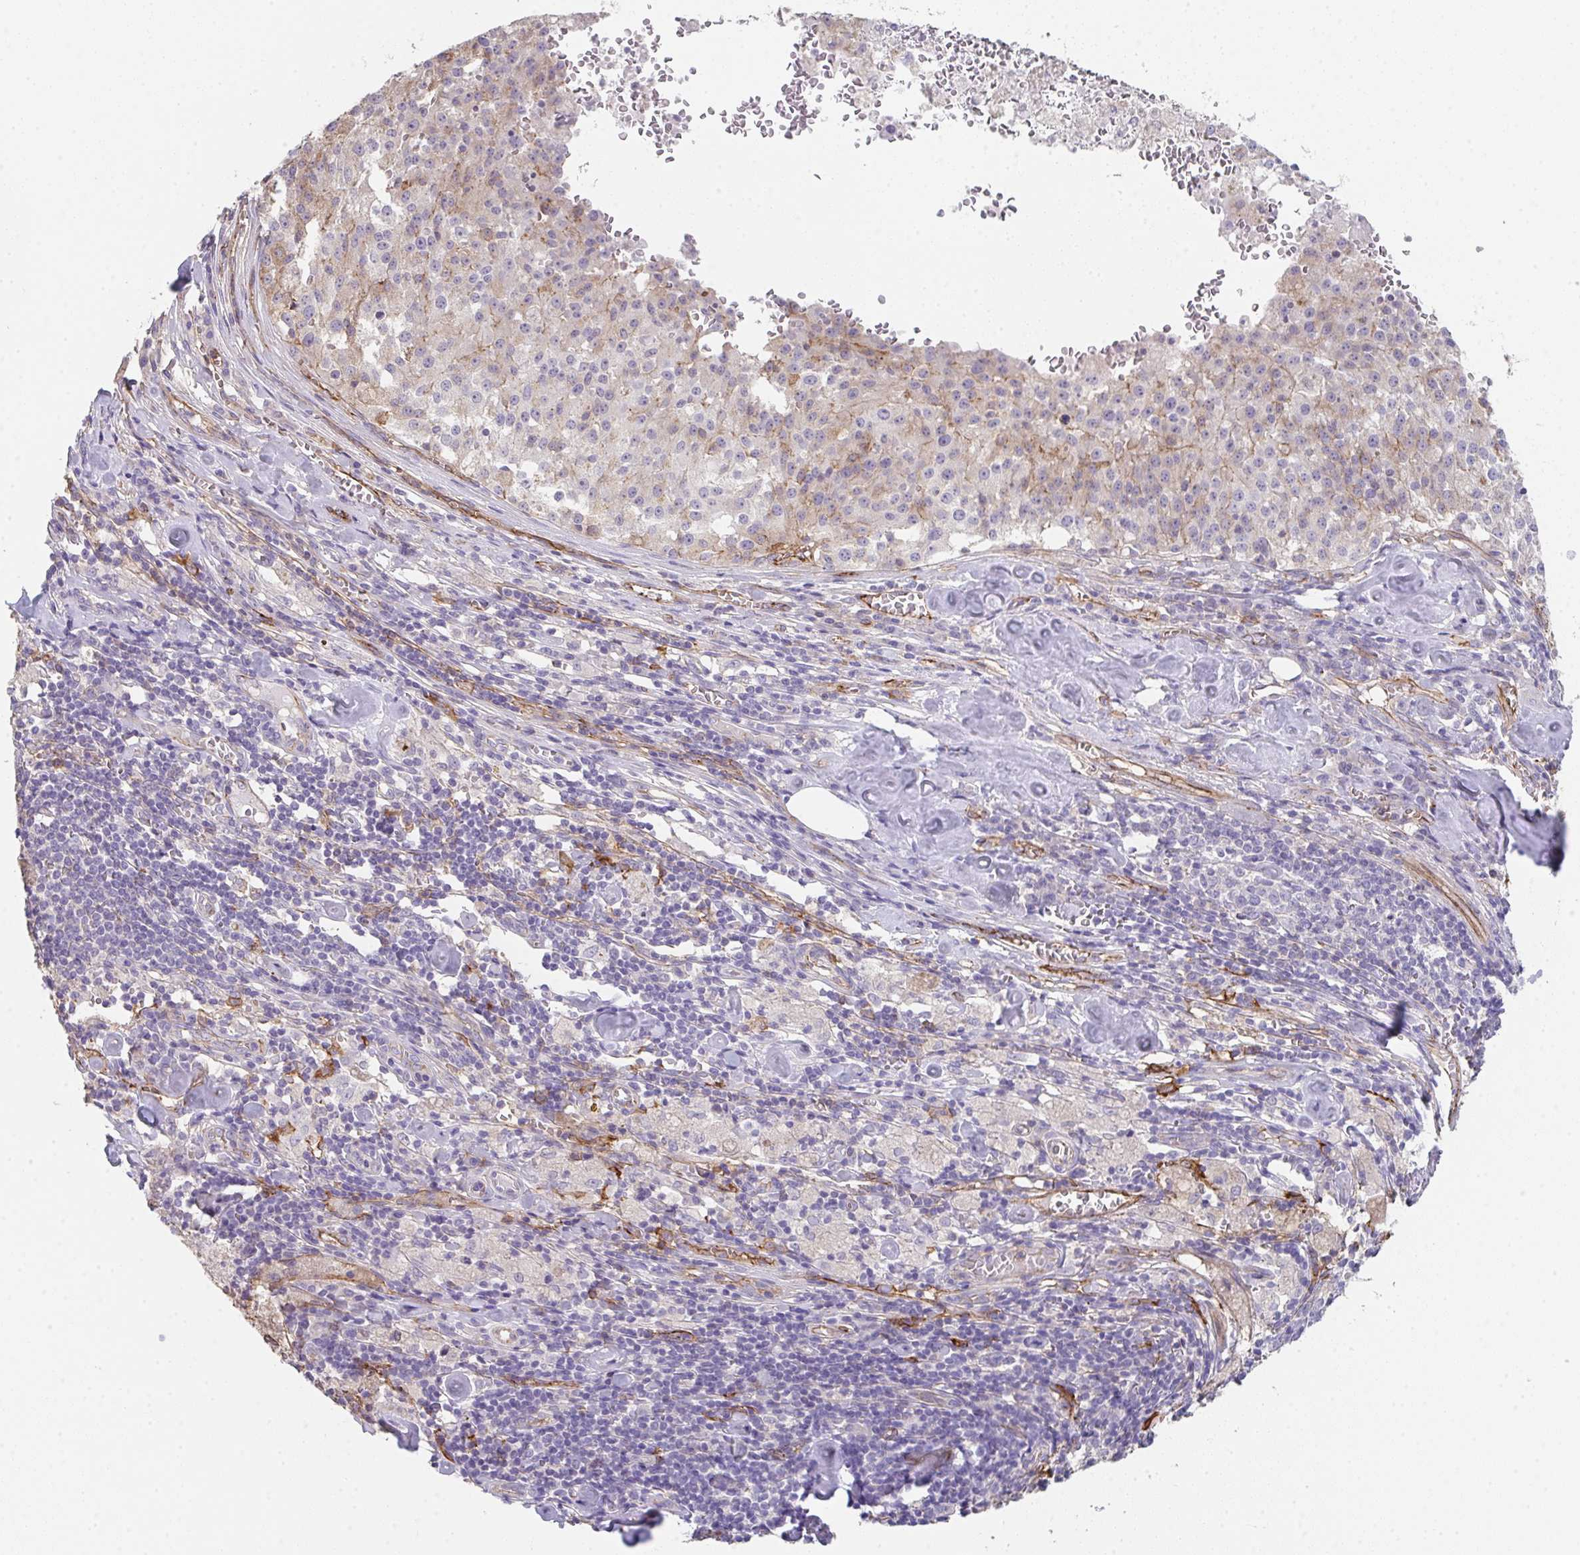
{"staining": {"intensity": "weak", "quantity": "<25%", "location": "cytoplasmic/membranous"}, "tissue": "melanoma", "cell_type": "Tumor cells", "image_type": "cancer", "snomed": [{"axis": "morphology", "description": "Malignant melanoma, Metastatic site"}, {"axis": "topography", "description": "Lymph node"}], "caption": "Melanoma stained for a protein using IHC displays no expression tumor cells.", "gene": "DBN1", "patient": {"sex": "female", "age": 64}}